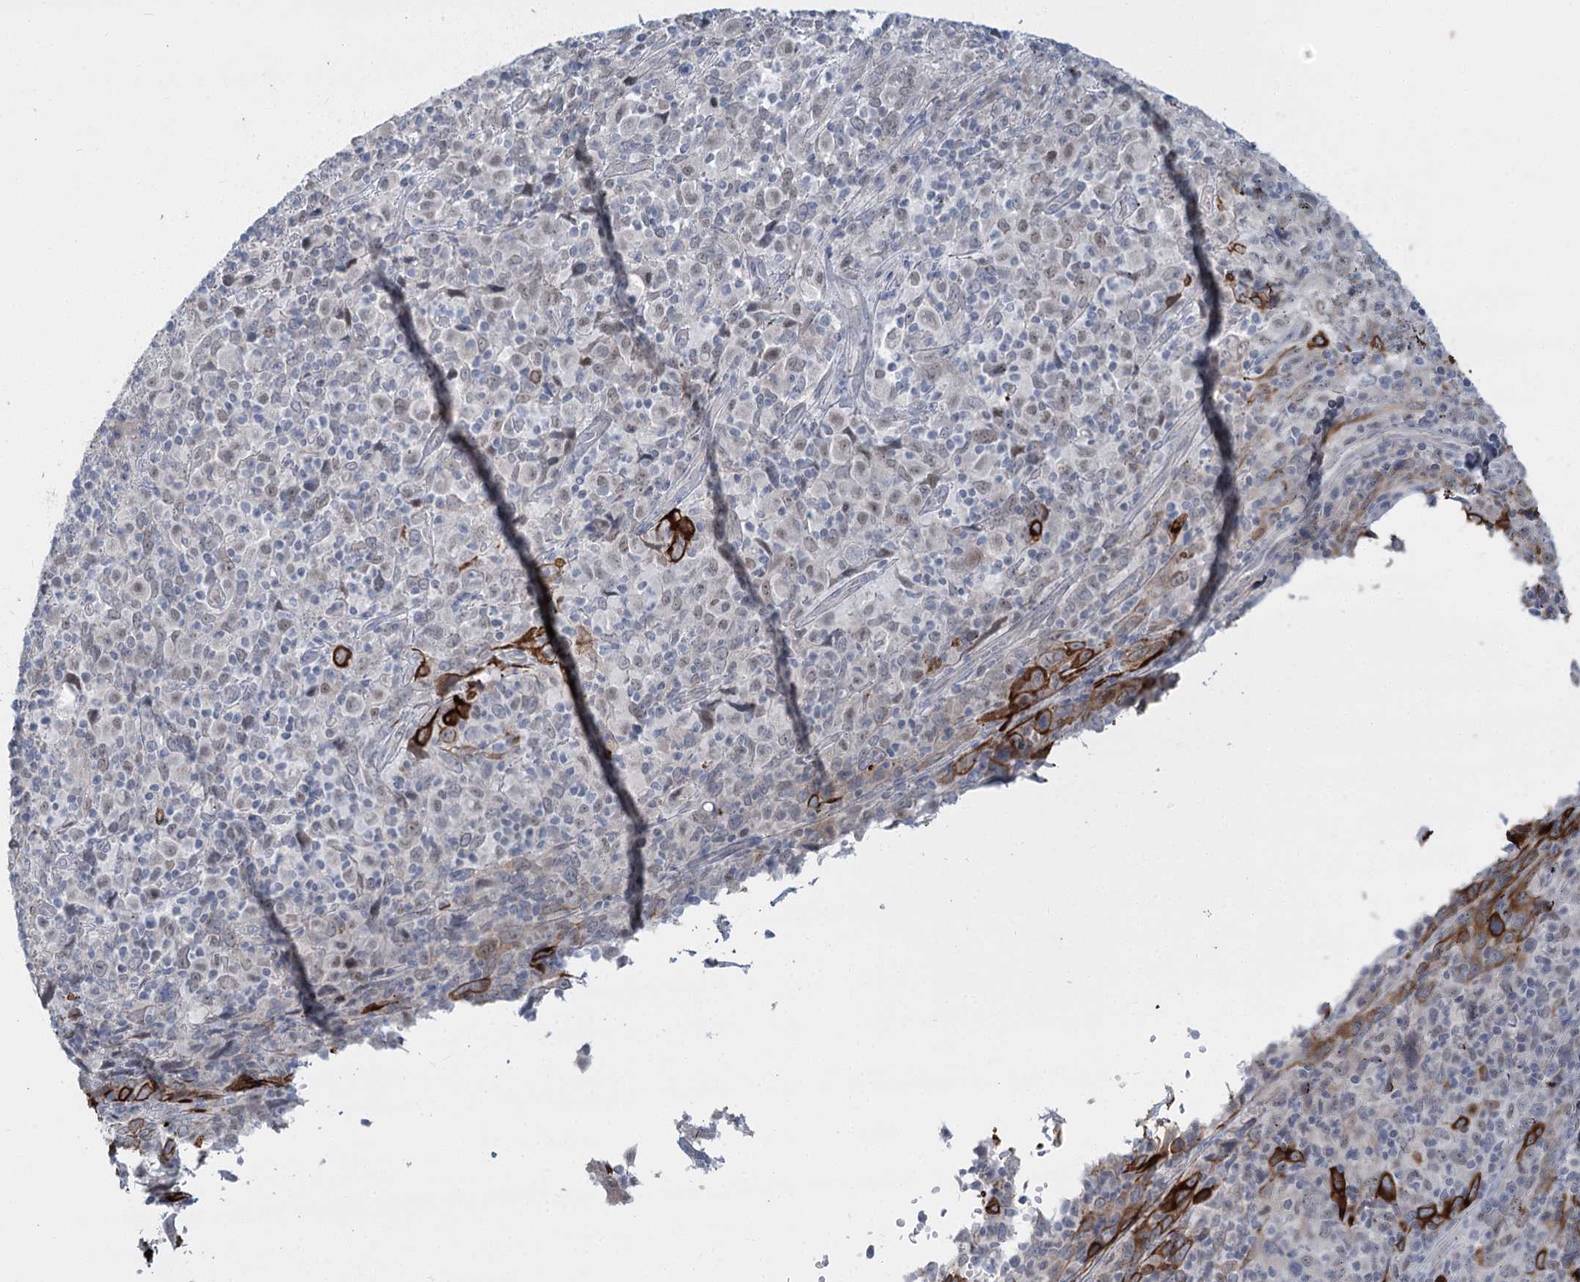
{"staining": {"intensity": "strong", "quantity": "<25%", "location": "cytoplasmic/membranous"}, "tissue": "cervical cancer", "cell_type": "Tumor cells", "image_type": "cancer", "snomed": [{"axis": "morphology", "description": "Squamous cell carcinoma, NOS"}, {"axis": "topography", "description": "Cervix"}], "caption": "Tumor cells show strong cytoplasmic/membranous positivity in about <25% of cells in cervical cancer.", "gene": "ABITRAM", "patient": {"sex": "female", "age": 46}}